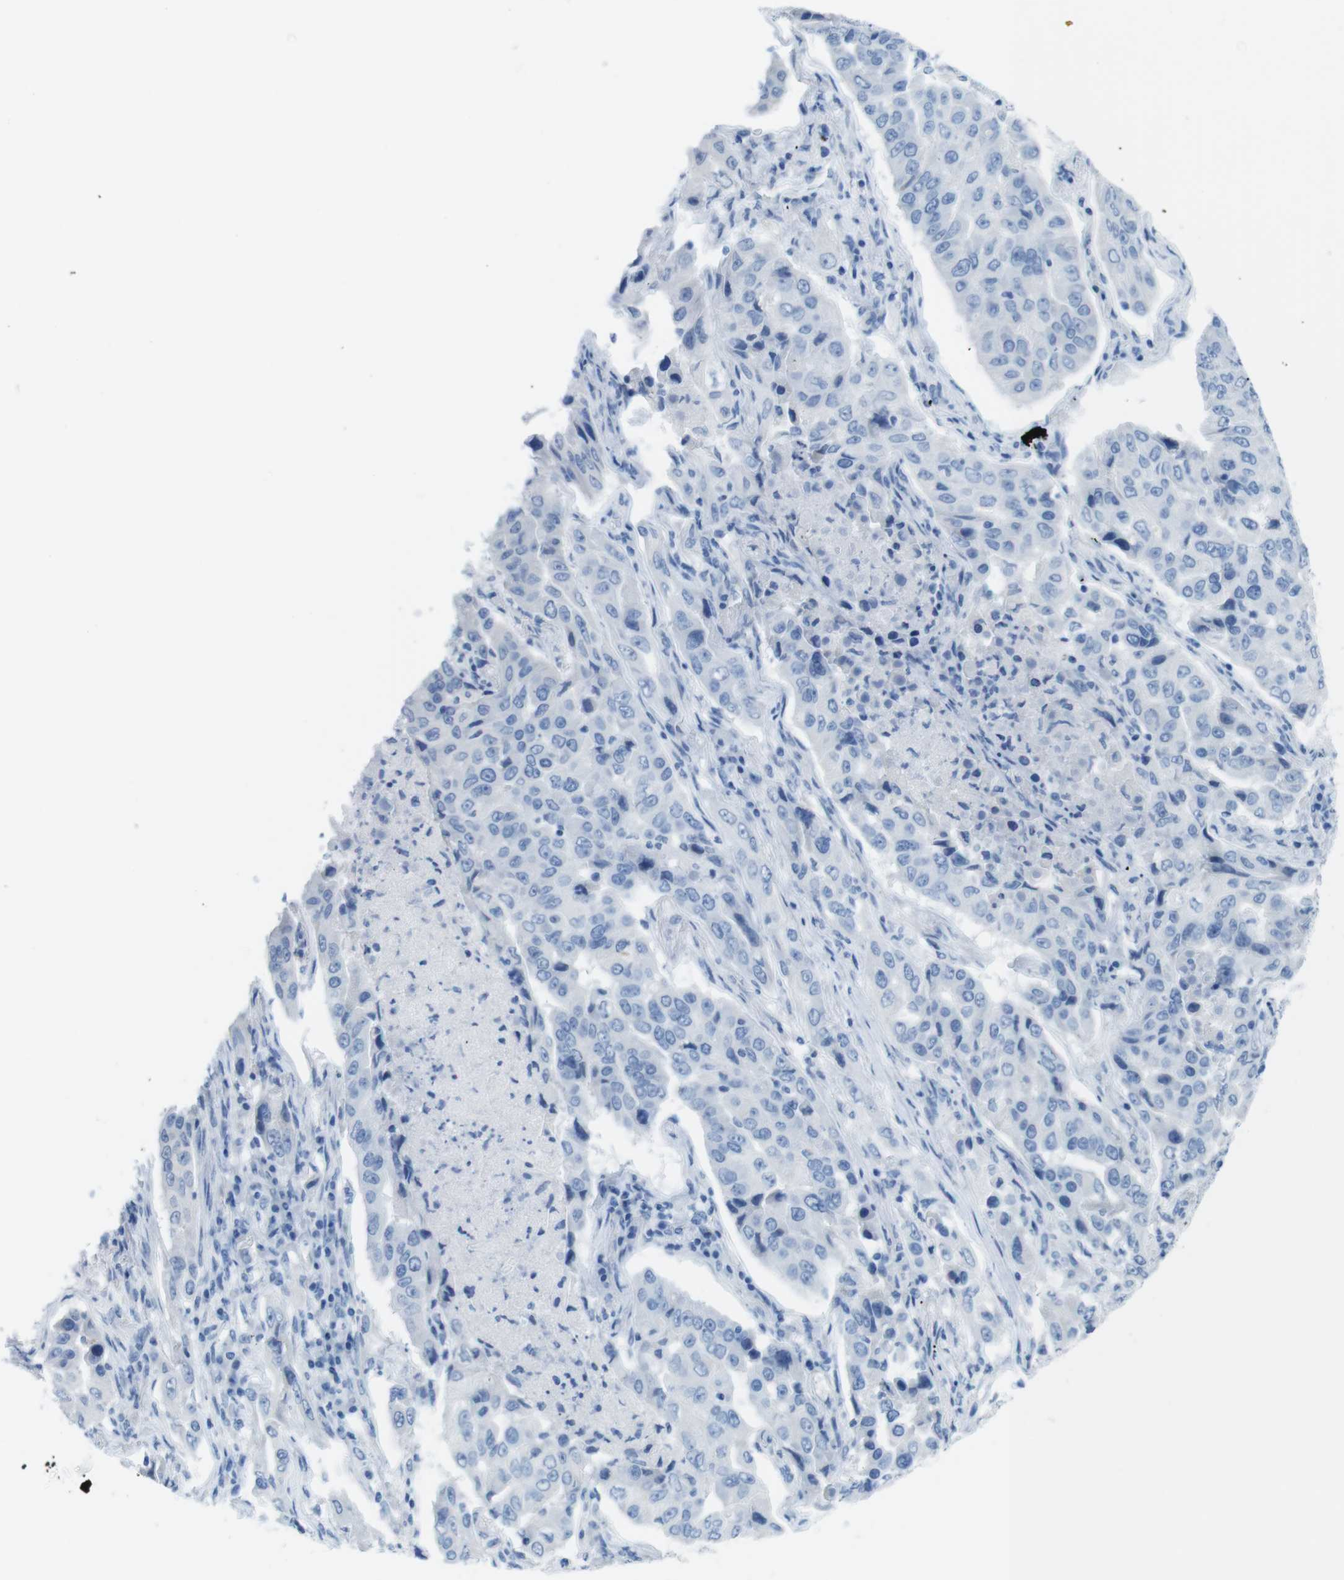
{"staining": {"intensity": "negative", "quantity": "none", "location": "none"}, "tissue": "lung cancer", "cell_type": "Tumor cells", "image_type": "cancer", "snomed": [{"axis": "morphology", "description": "Adenocarcinoma, NOS"}, {"axis": "topography", "description": "Lung"}], "caption": "High power microscopy photomicrograph of an immunohistochemistry (IHC) histopathology image of lung adenocarcinoma, revealing no significant positivity in tumor cells.", "gene": "GAP43", "patient": {"sex": "female", "age": 65}}